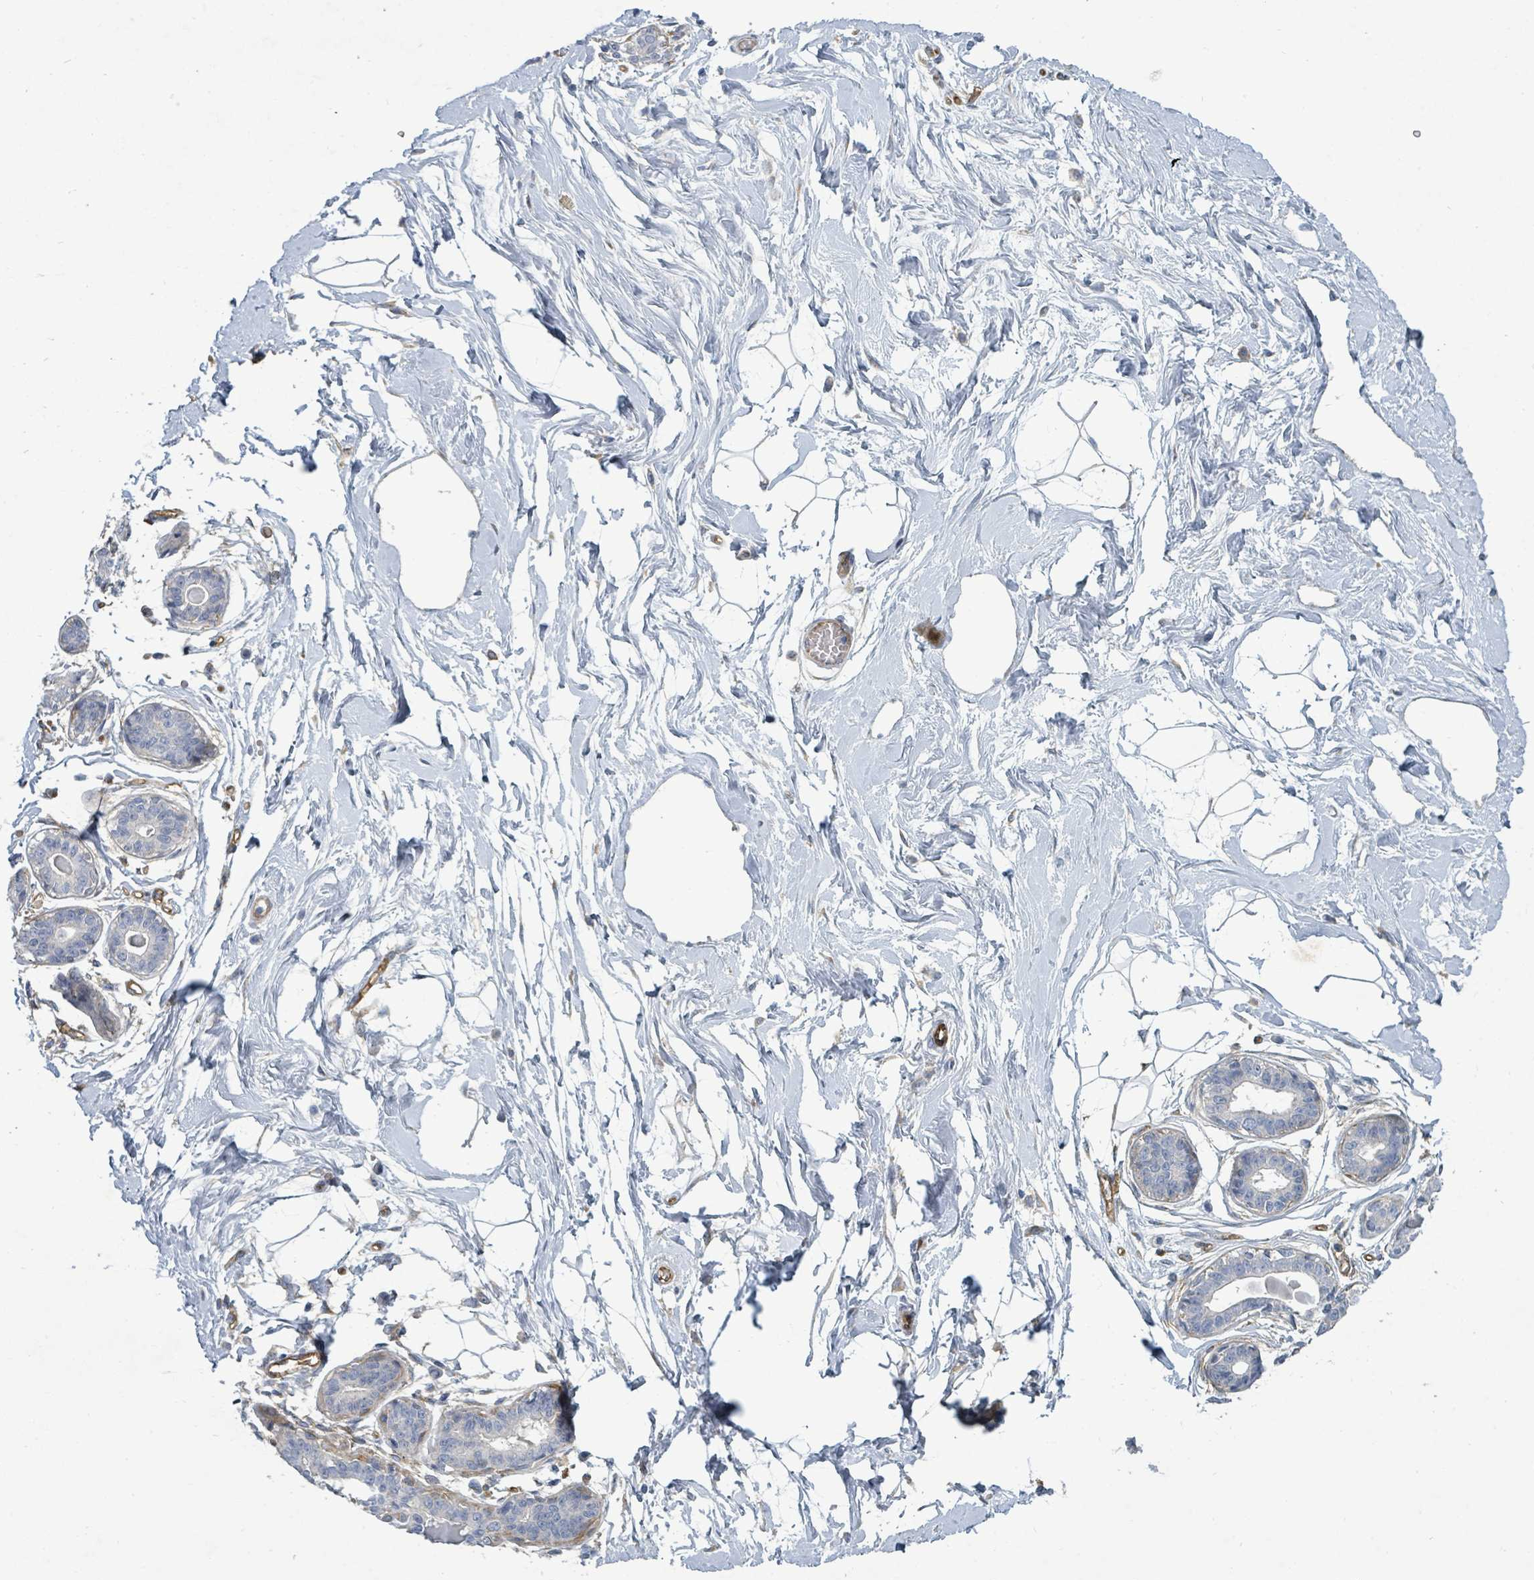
{"staining": {"intensity": "negative", "quantity": "none", "location": "none"}, "tissue": "breast", "cell_type": "Adipocytes", "image_type": "normal", "snomed": [{"axis": "morphology", "description": "Normal tissue, NOS"}, {"axis": "topography", "description": "Breast"}], "caption": "Immunohistochemical staining of unremarkable breast shows no significant positivity in adipocytes. The staining is performed using DAB brown chromogen with nuclei counter-stained in using hematoxylin.", "gene": "IFIT1", "patient": {"sex": "female", "age": 45}}